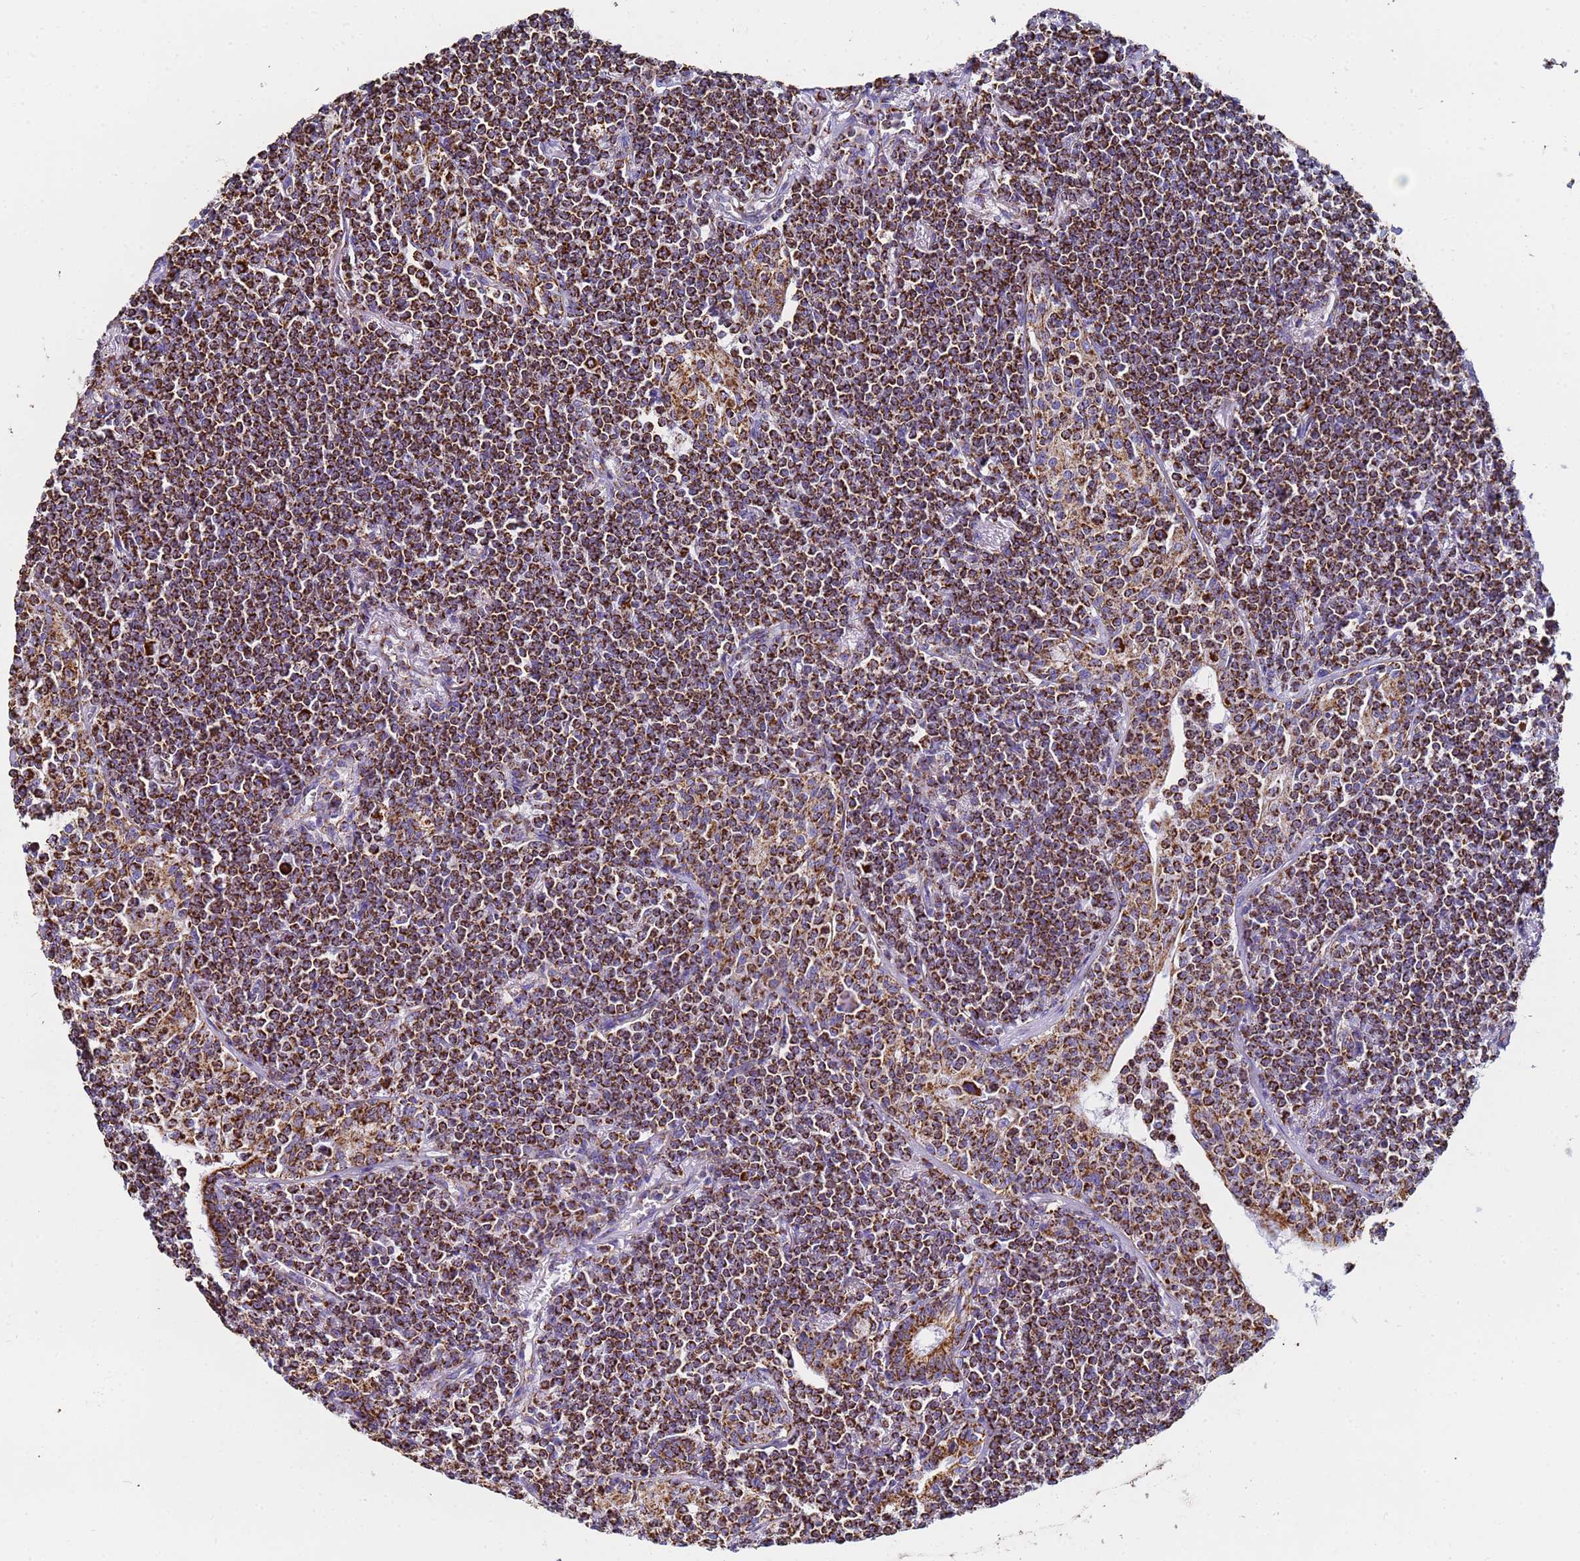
{"staining": {"intensity": "strong", "quantity": ">75%", "location": "cytoplasmic/membranous"}, "tissue": "lymphoma", "cell_type": "Tumor cells", "image_type": "cancer", "snomed": [{"axis": "morphology", "description": "Malignant lymphoma, non-Hodgkin's type, Low grade"}, {"axis": "topography", "description": "Lung"}], "caption": "IHC (DAB (3,3'-diaminobenzidine)) staining of human low-grade malignant lymphoma, non-Hodgkin's type shows strong cytoplasmic/membranous protein expression in about >75% of tumor cells.", "gene": "PHB2", "patient": {"sex": "female", "age": 71}}